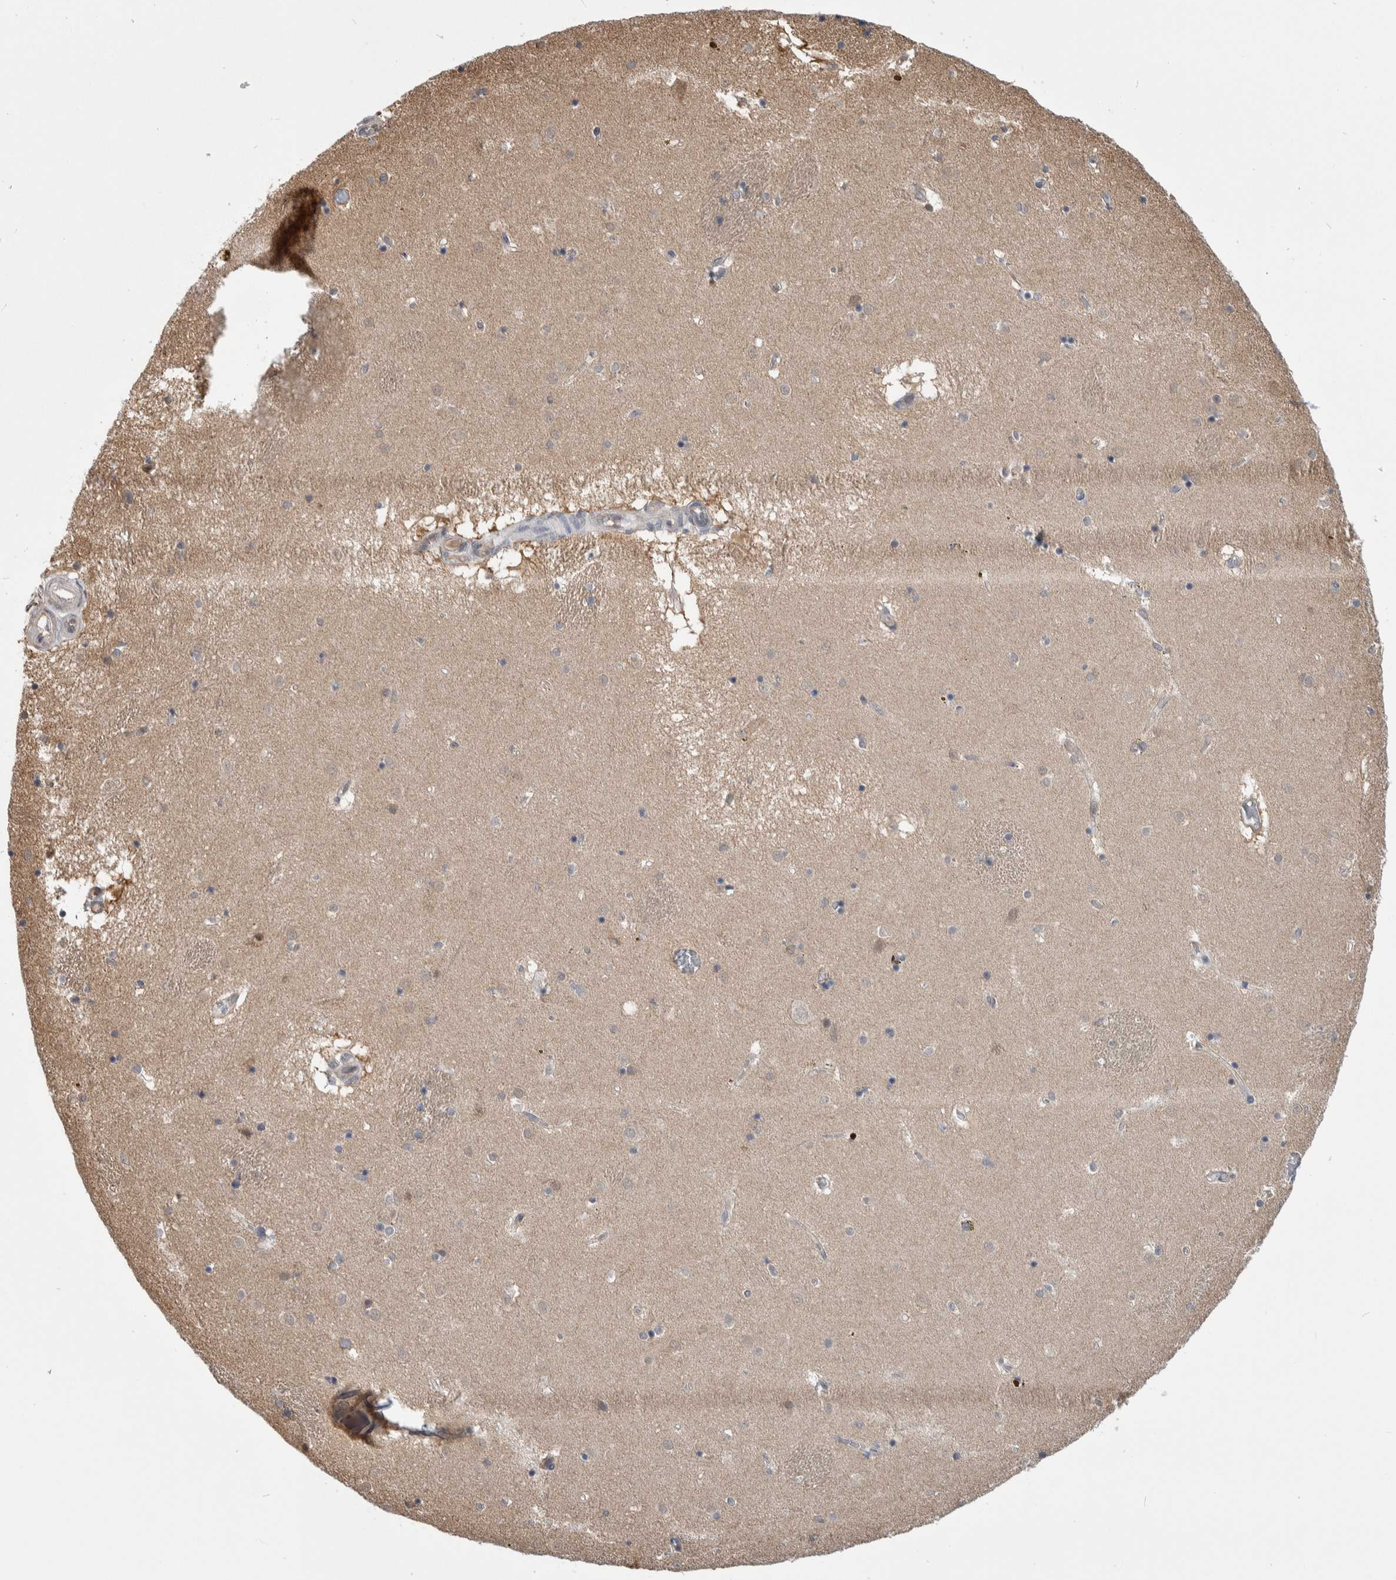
{"staining": {"intensity": "weak", "quantity": "<25%", "location": "cytoplasmic/membranous"}, "tissue": "caudate", "cell_type": "Glial cells", "image_type": "normal", "snomed": [{"axis": "morphology", "description": "Normal tissue, NOS"}, {"axis": "topography", "description": "Lateral ventricle wall"}], "caption": "DAB immunohistochemical staining of benign human caudate reveals no significant expression in glial cells.", "gene": "PTPA", "patient": {"sex": "male", "age": 70}}